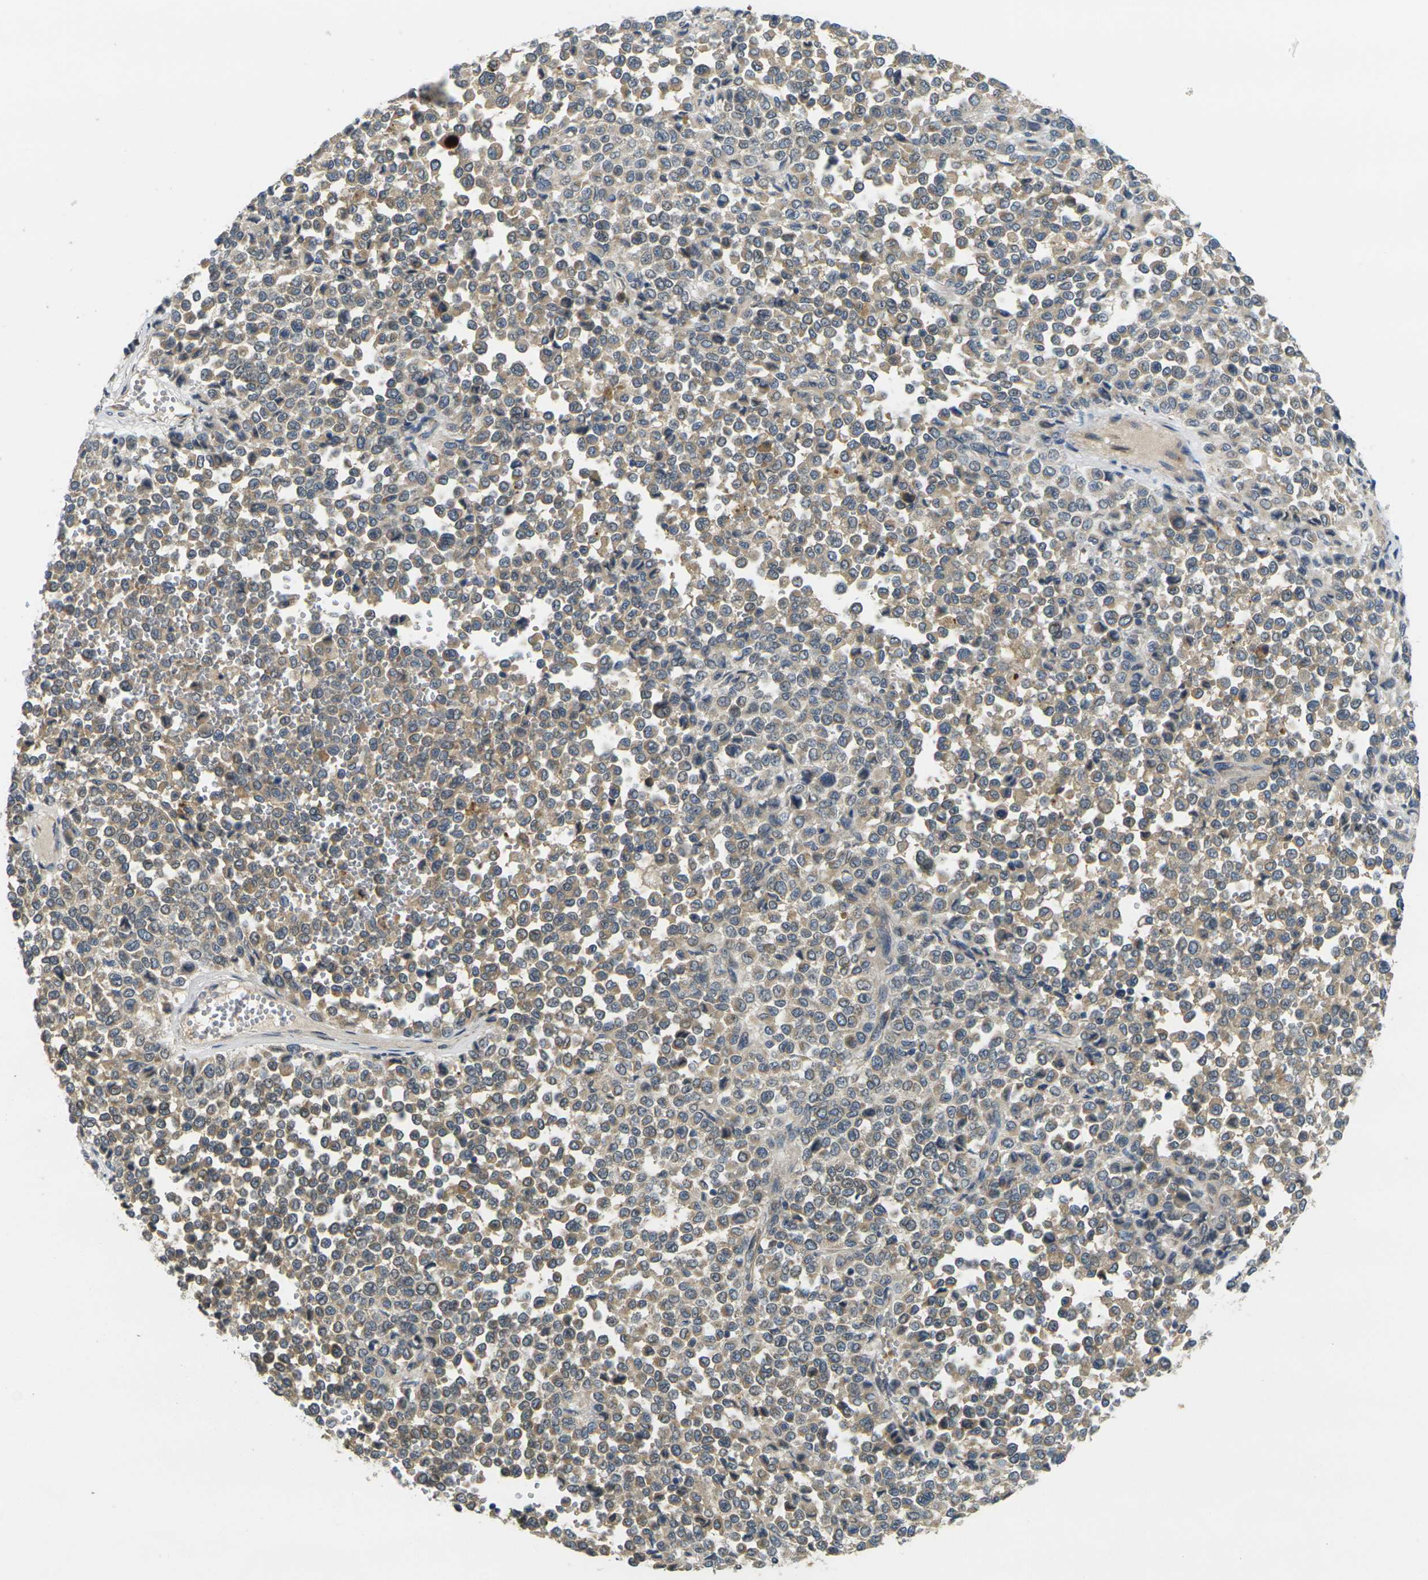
{"staining": {"intensity": "weak", "quantity": "25%-75%", "location": "cytoplasmic/membranous"}, "tissue": "melanoma", "cell_type": "Tumor cells", "image_type": "cancer", "snomed": [{"axis": "morphology", "description": "Malignant melanoma, Metastatic site"}, {"axis": "topography", "description": "Pancreas"}], "caption": "Human malignant melanoma (metastatic site) stained for a protein (brown) exhibits weak cytoplasmic/membranous positive staining in approximately 25%-75% of tumor cells.", "gene": "MINAR2", "patient": {"sex": "female", "age": 30}}